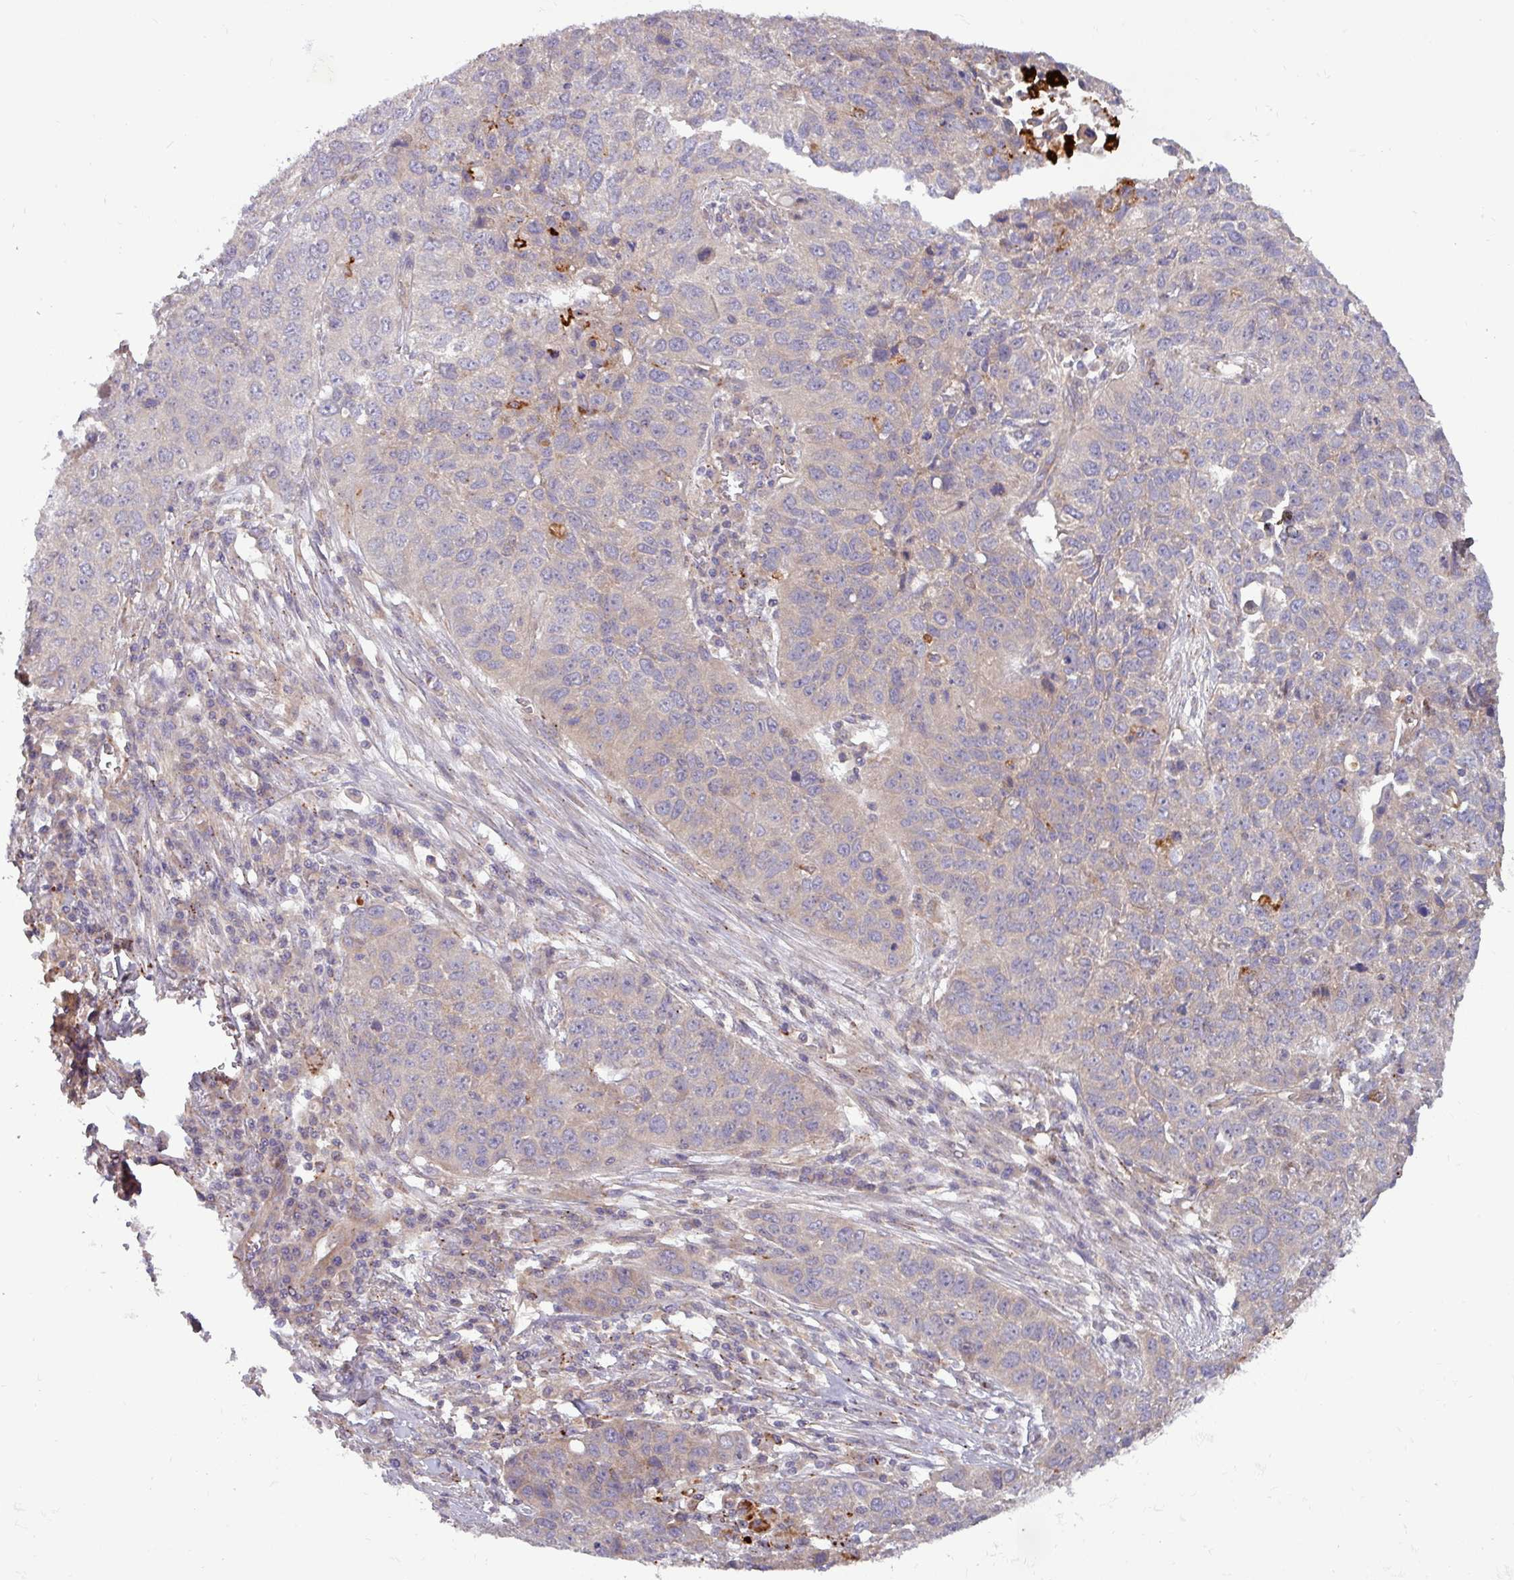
{"staining": {"intensity": "negative", "quantity": "none", "location": "none"}, "tissue": "lung cancer", "cell_type": "Tumor cells", "image_type": "cancer", "snomed": [{"axis": "morphology", "description": "Squamous cell carcinoma, NOS"}, {"axis": "topography", "description": "Lung"}], "caption": "High power microscopy photomicrograph of an immunohistochemistry histopathology image of lung squamous cell carcinoma, revealing no significant expression in tumor cells.", "gene": "PLIN2", "patient": {"sex": "male", "age": 76}}